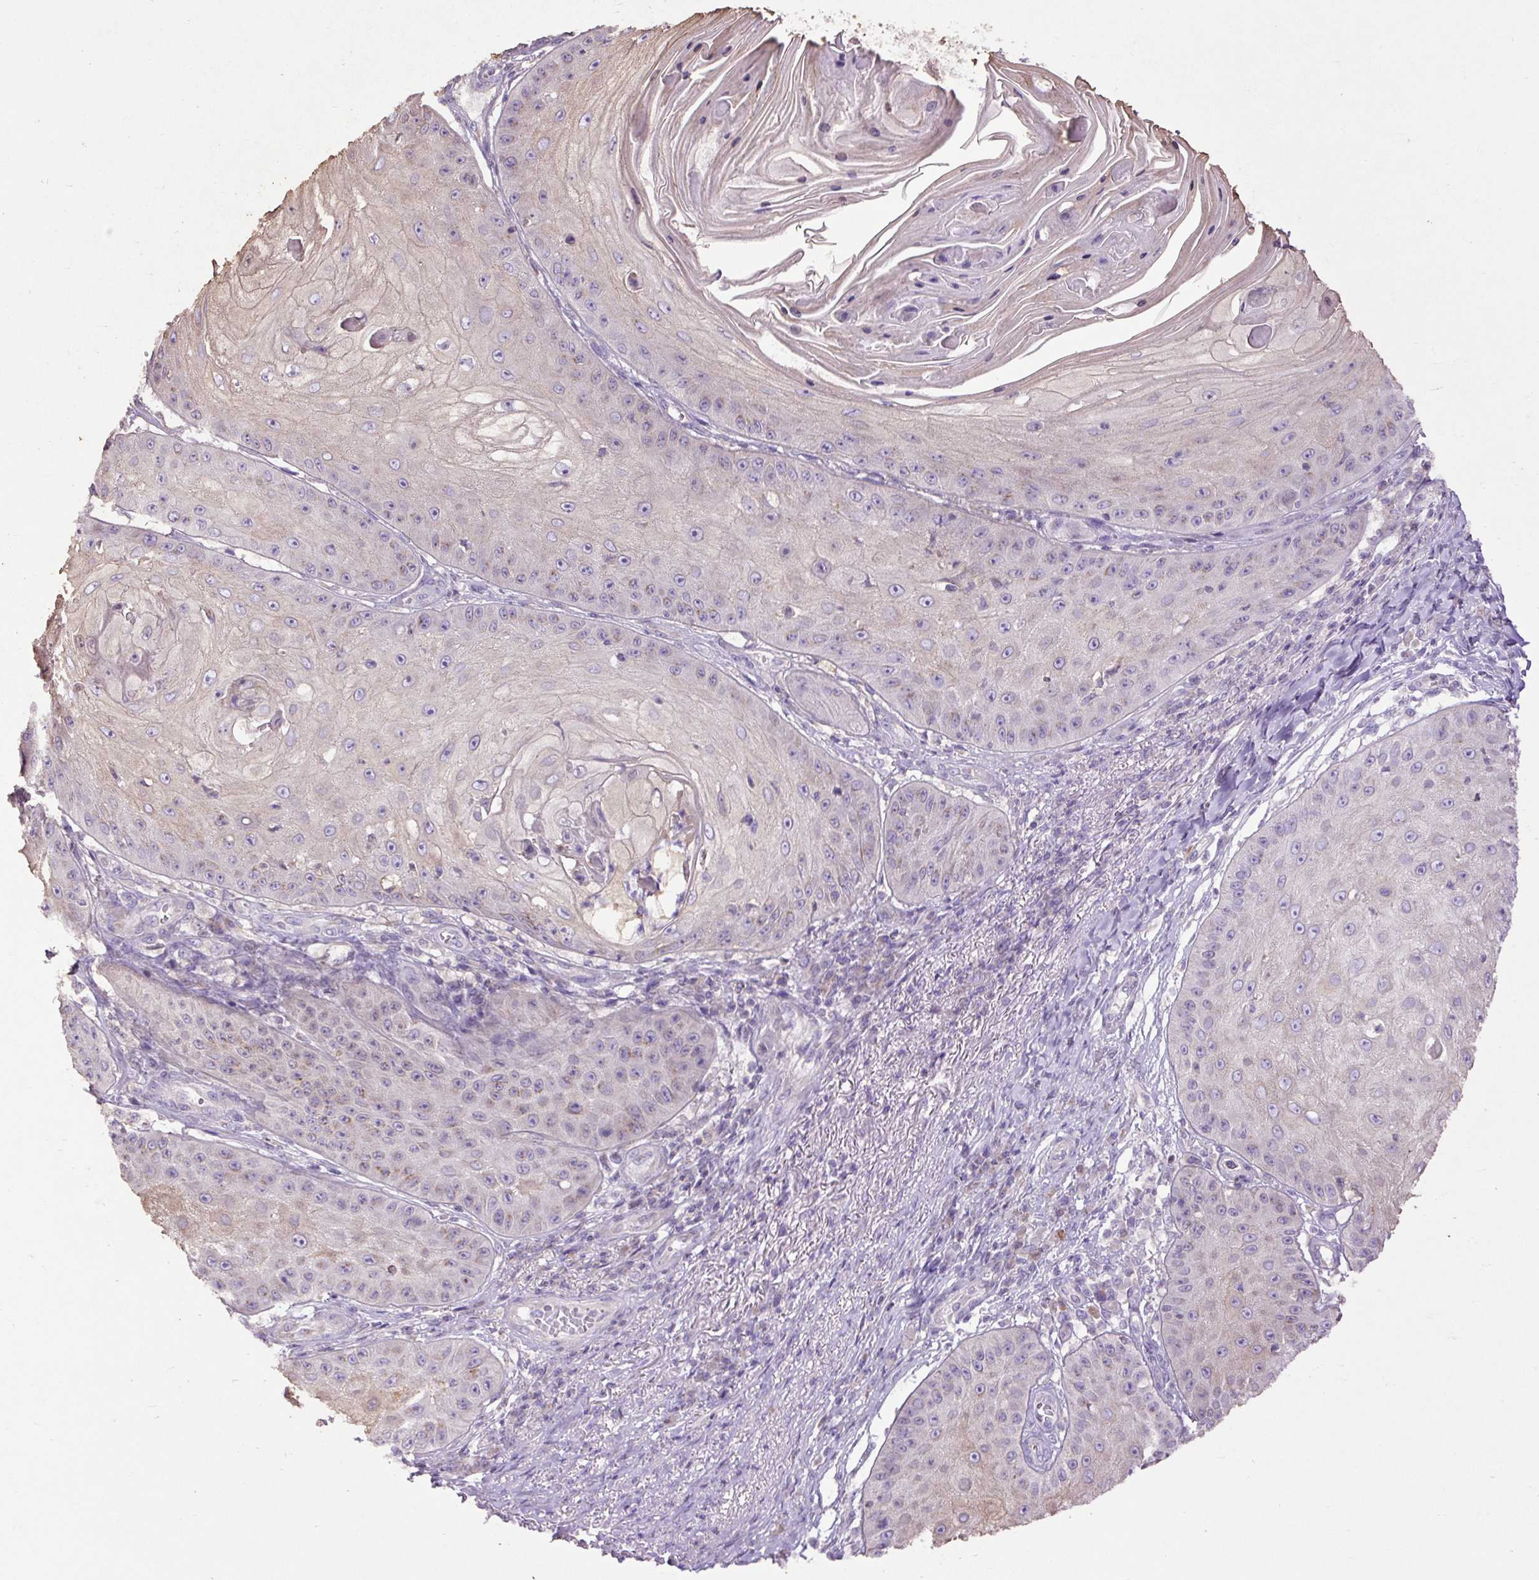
{"staining": {"intensity": "weak", "quantity": "<25%", "location": "cytoplasmic/membranous"}, "tissue": "skin cancer", "cell_type": "Tumor cells", "image_type": "cancer", "snomed": [{"axis": "morphology", "description": "Squamous cell carcinoma, NOS"}, {"axis": "topography", "description": "Skin"}], "caption": "High power microscopy photomicrograph of an IHC micrograph of squamous cell carcinoma (skin), revealing no significant staining in tumor cells. (Brightfield microscopy of DAB immunohistochemistry at high magnification).", "gene": "ABR", "patient": {"sex": "male", "age": 70}}